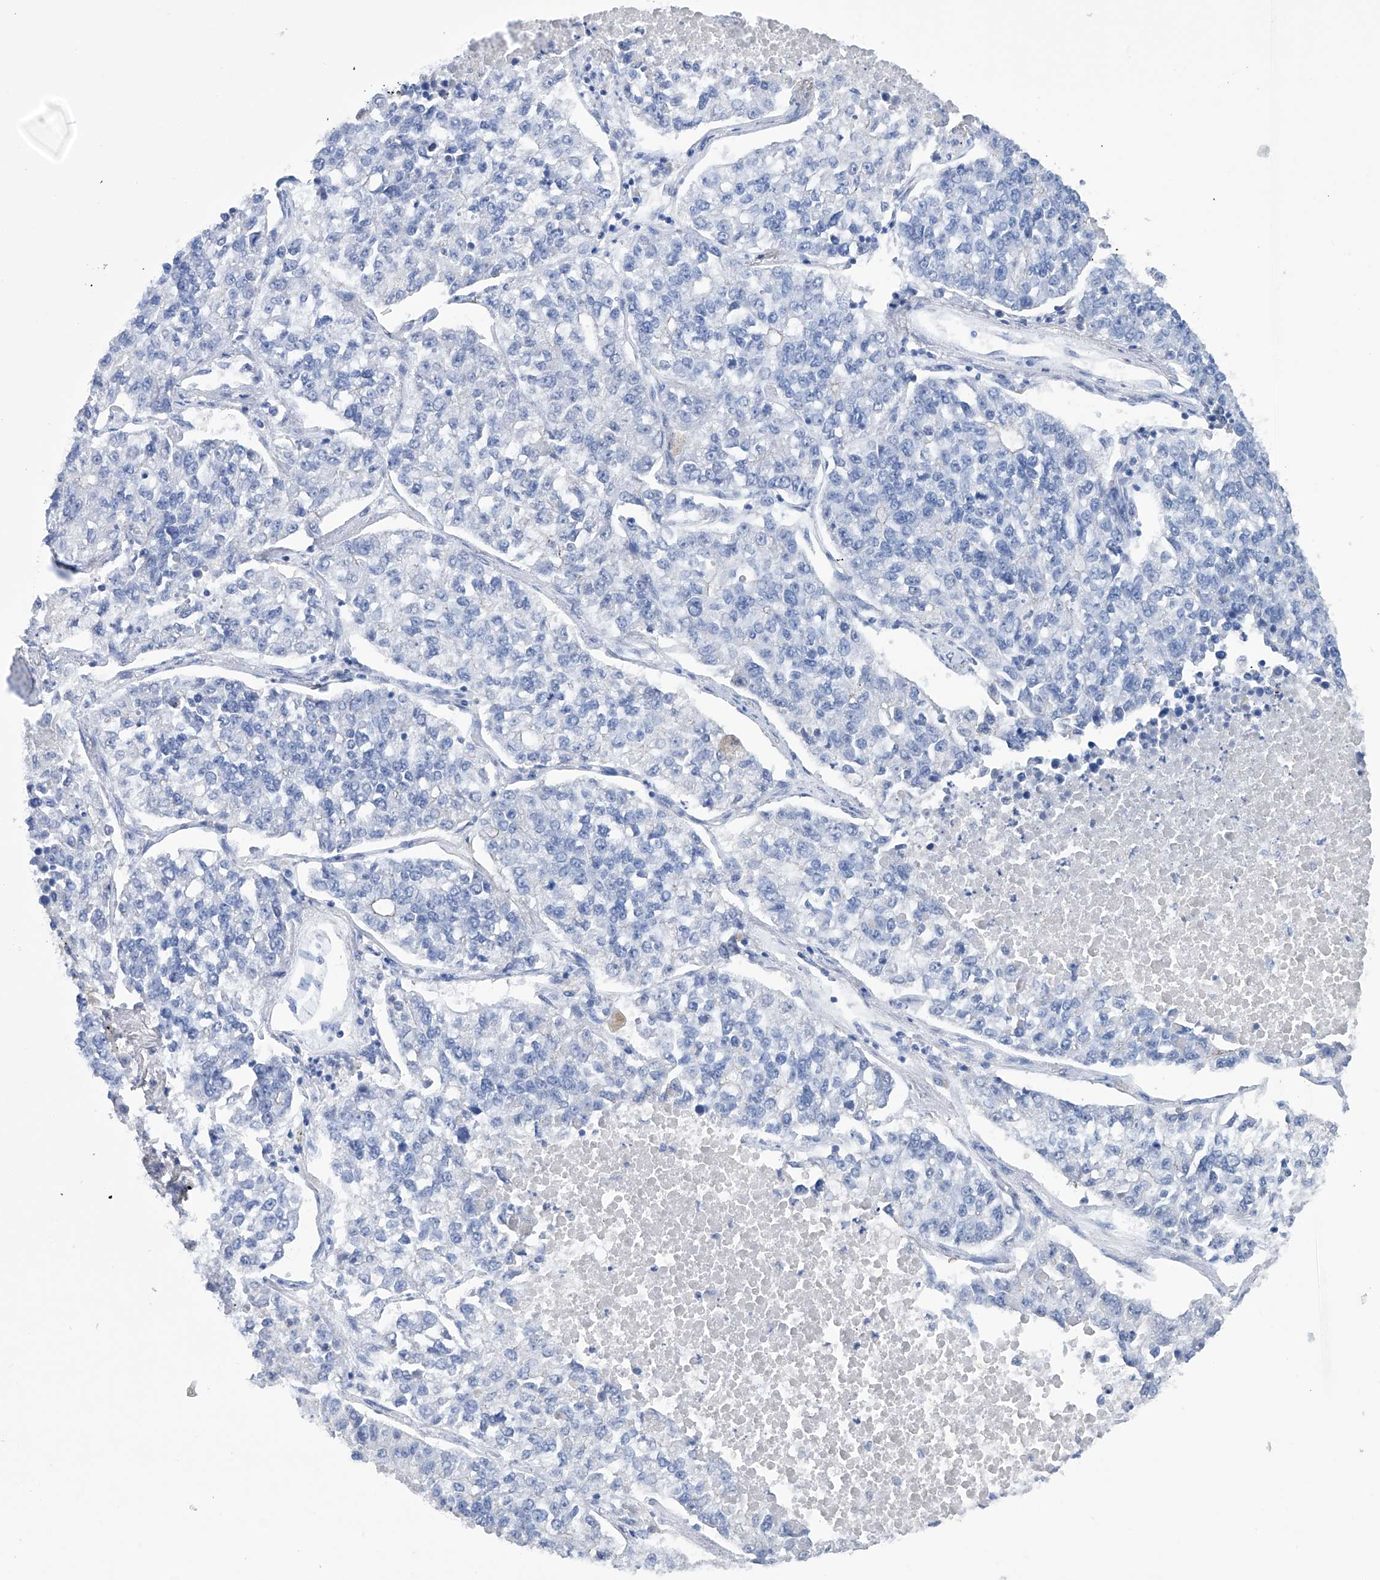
{"staining": {"intensity": "negative", "quantity": "none", "location": "none"}, "tissue": "lung cancer", "cell_type": "Tumor cells", "image_type": "cancer", "snomed": [{"axis": "morphology", "description": "Adenocarcinoma, NOS"}, {"axis": "topography", "description": "Lung"}], "caption": "Adenocarcinoma (lung) was stained to show a protein in brown. There is no significant expression in tumor cells.", "gene": "PGM3", "patient": {"sex": "male", "age": 49}}